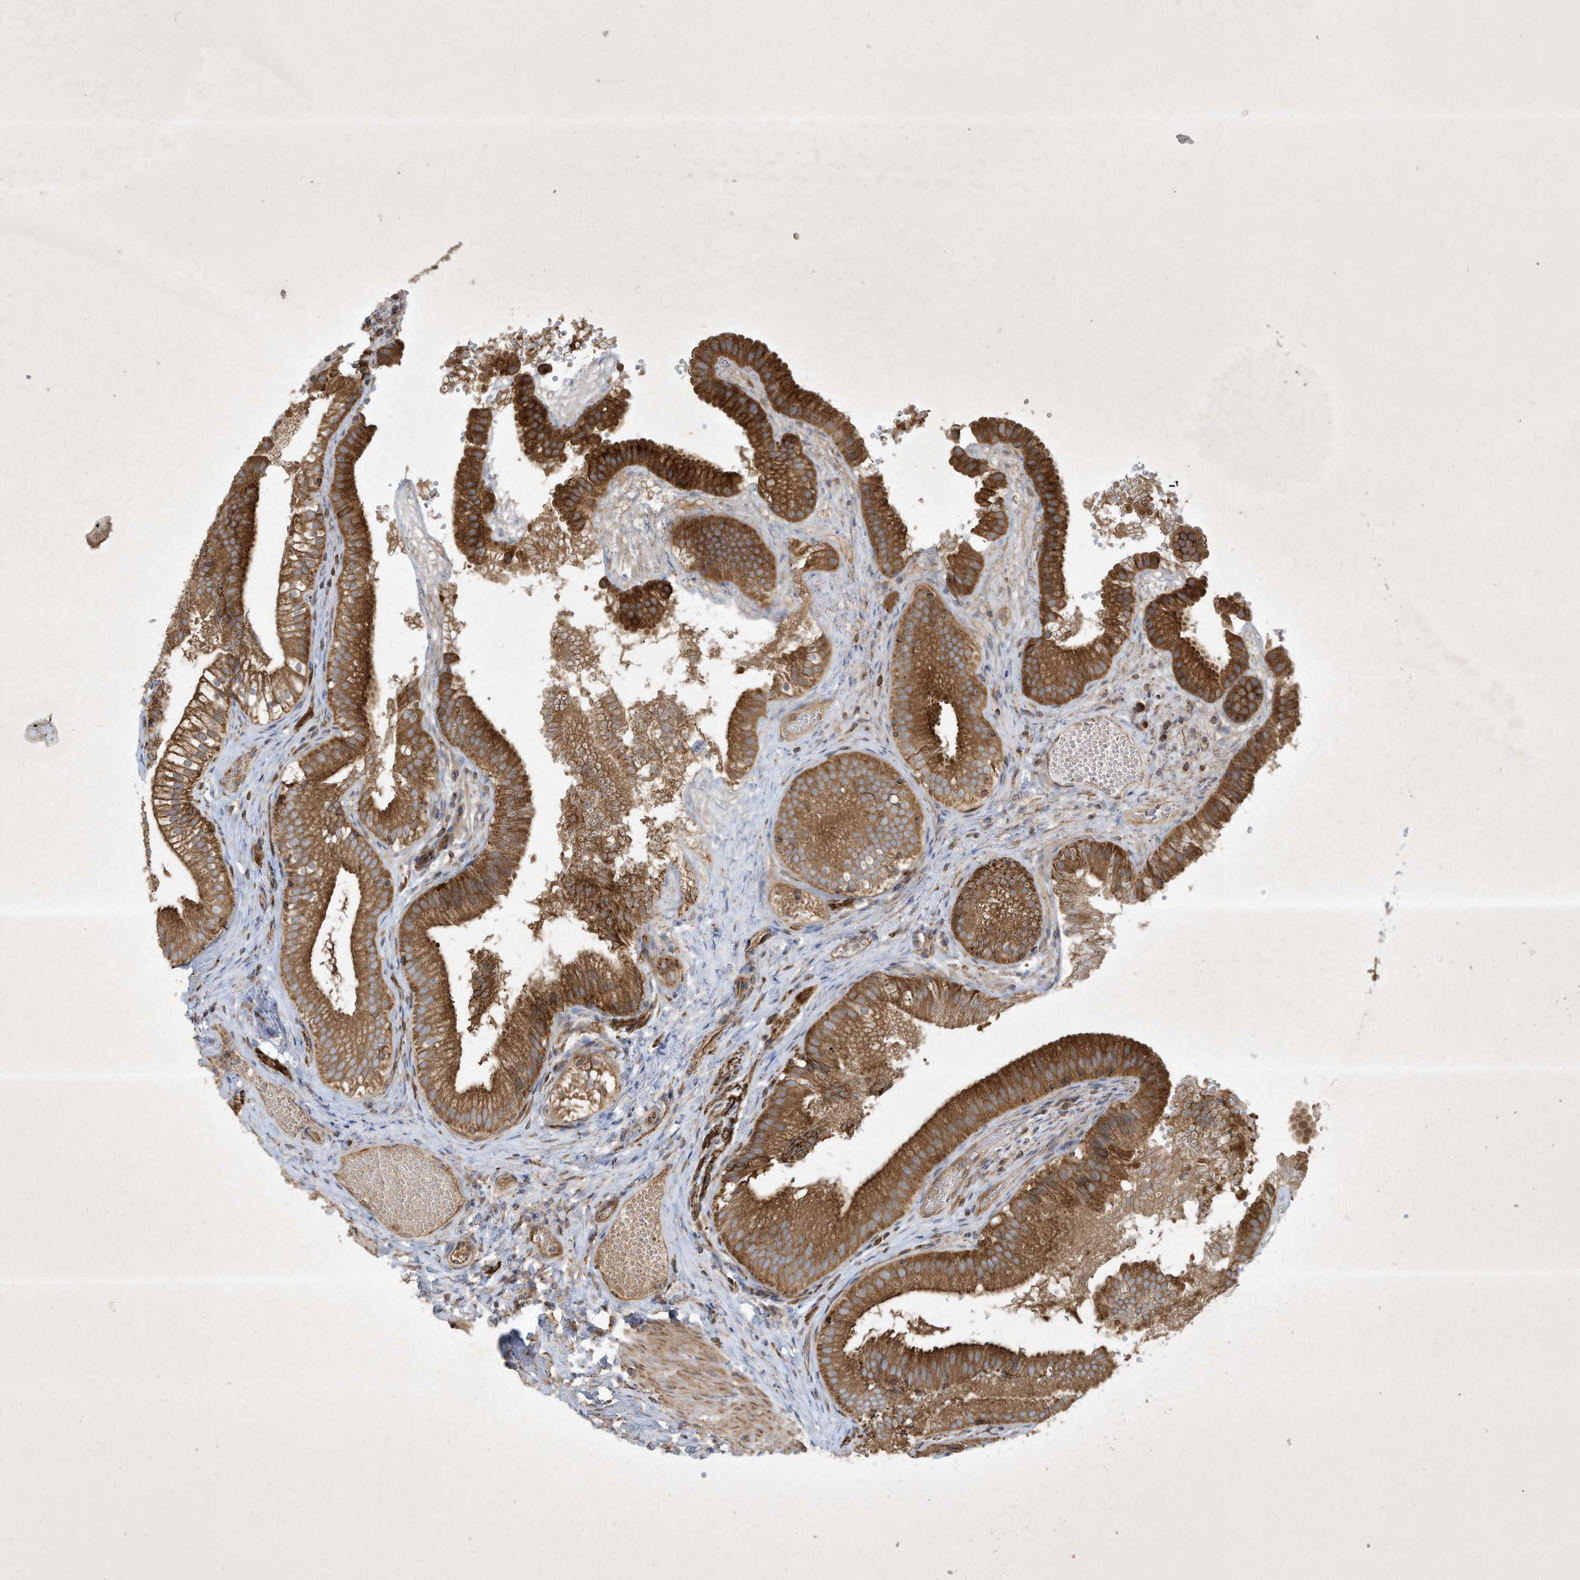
{"staining": {"intensity": "strong", "quantity": ">75%", "location": "cytoplasmic/membranous"}, "tissue": "gallbladder", "cell_type": "Glandular cells", "image_type": "normal", "snomed": [{"axis": "morphology", "description": "Normal tissue, NOS"}, {"axis": "topography", "description": "Gallbladder"}], "caption": "The immunohistochemical stain labels strong cytoplasmic/membranous positivity in glandular cells of normal gallbladder.", "gene": "SYNJ2", "patient": {"sex": "female", "age": 30}}